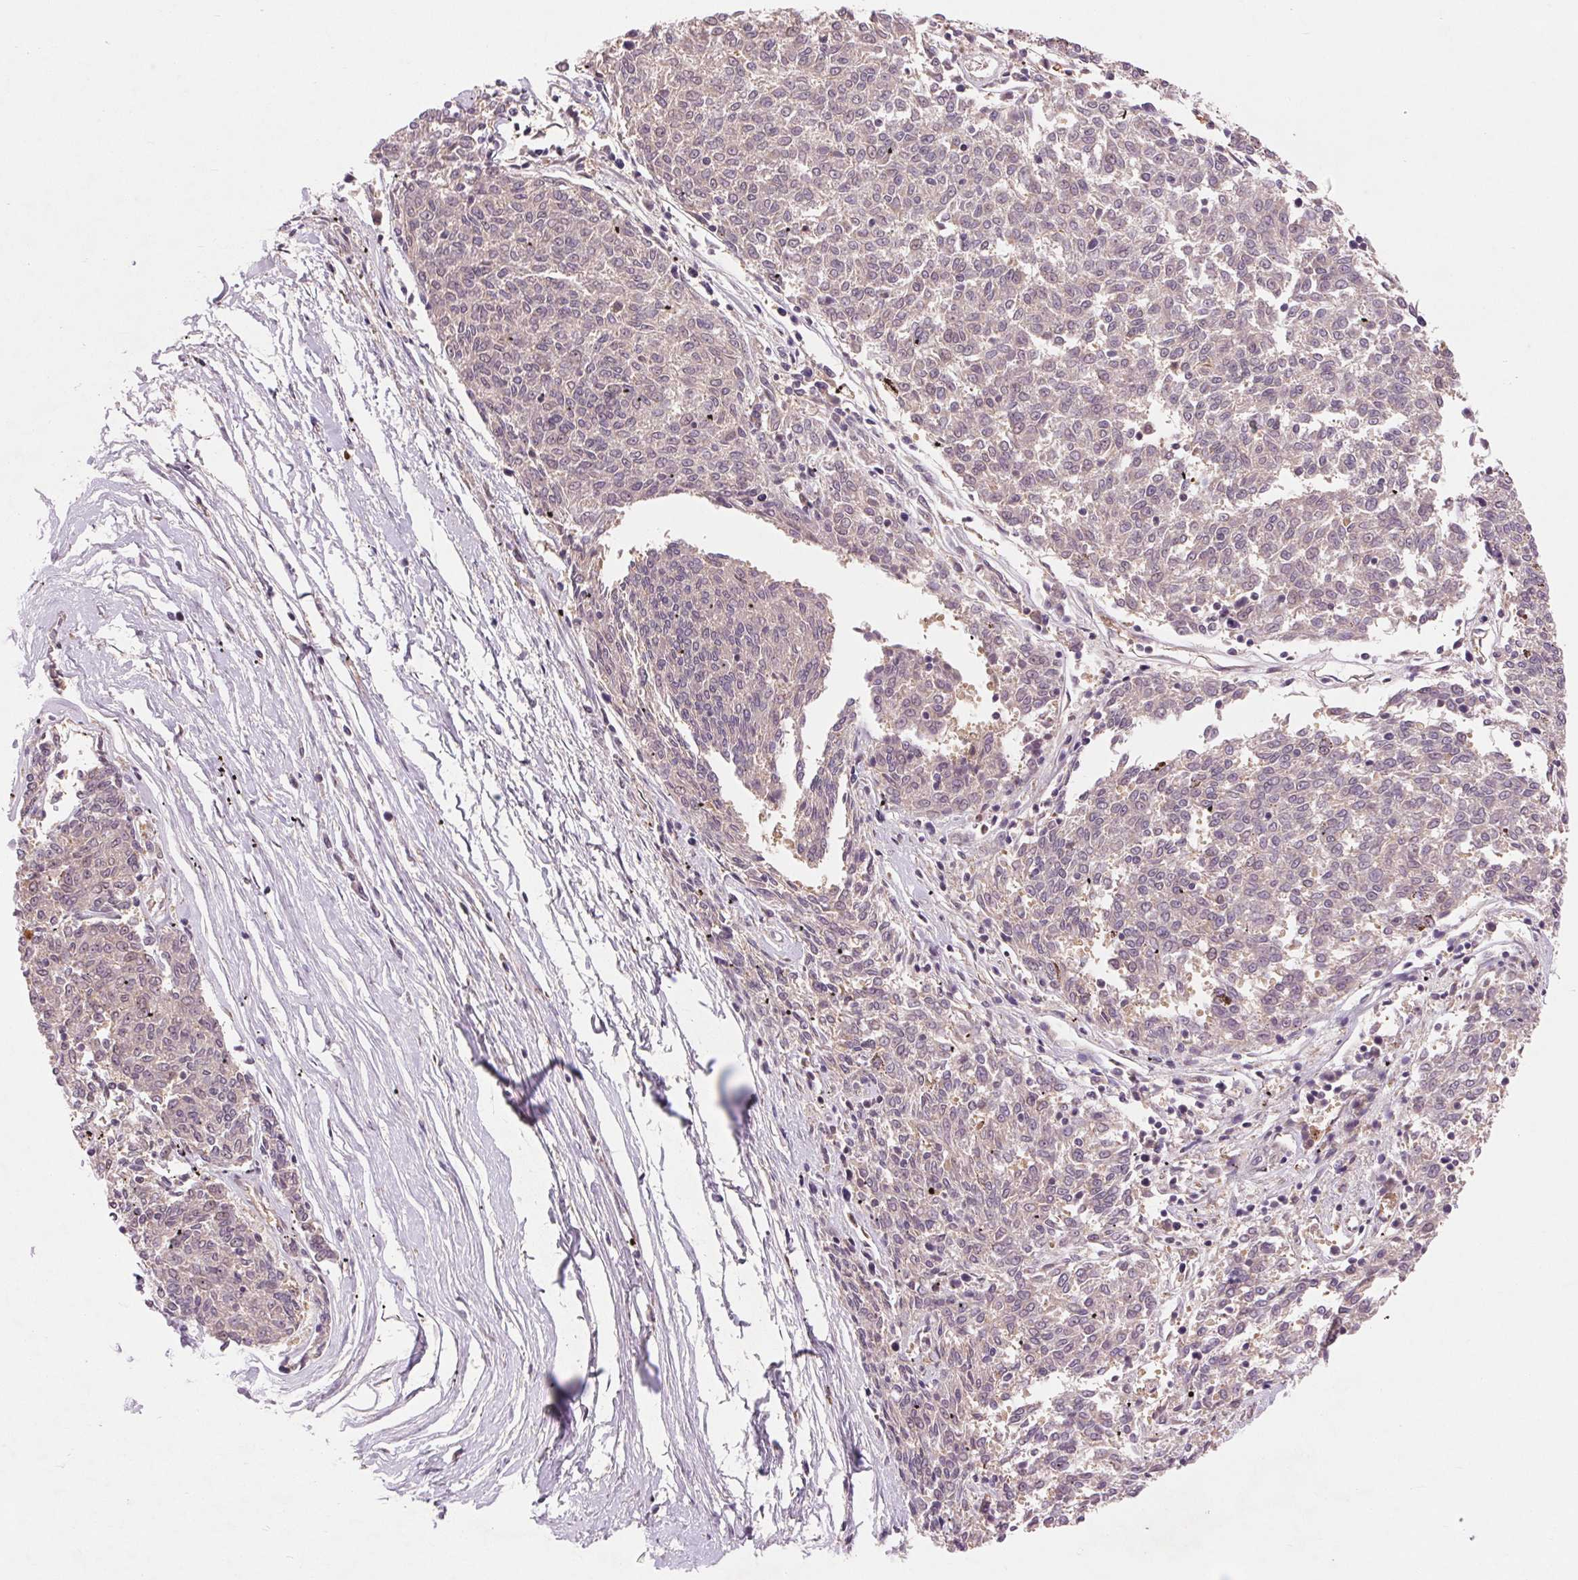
{"staining": {"intensity": "negative", "quantity": "none", "location": "none"}, "tissue": "melanoma", "cell_type": "Tumor cells", "image_type": "cancer", "snomed": [{"axis": "morphology", "description": "Malignant melanoma, NOS"}, {"axis": "topography", "description": "Skin"}], "caption": "IHC photomicrograph of neoplastic tissue: malignant melanoma stained with DAB (3,3'-diaminobenzidine) demonstrates no significant protein staining in tumor cells.", "gene": "RANBP3L", "patient": {"sex": "female", "age": 72}}